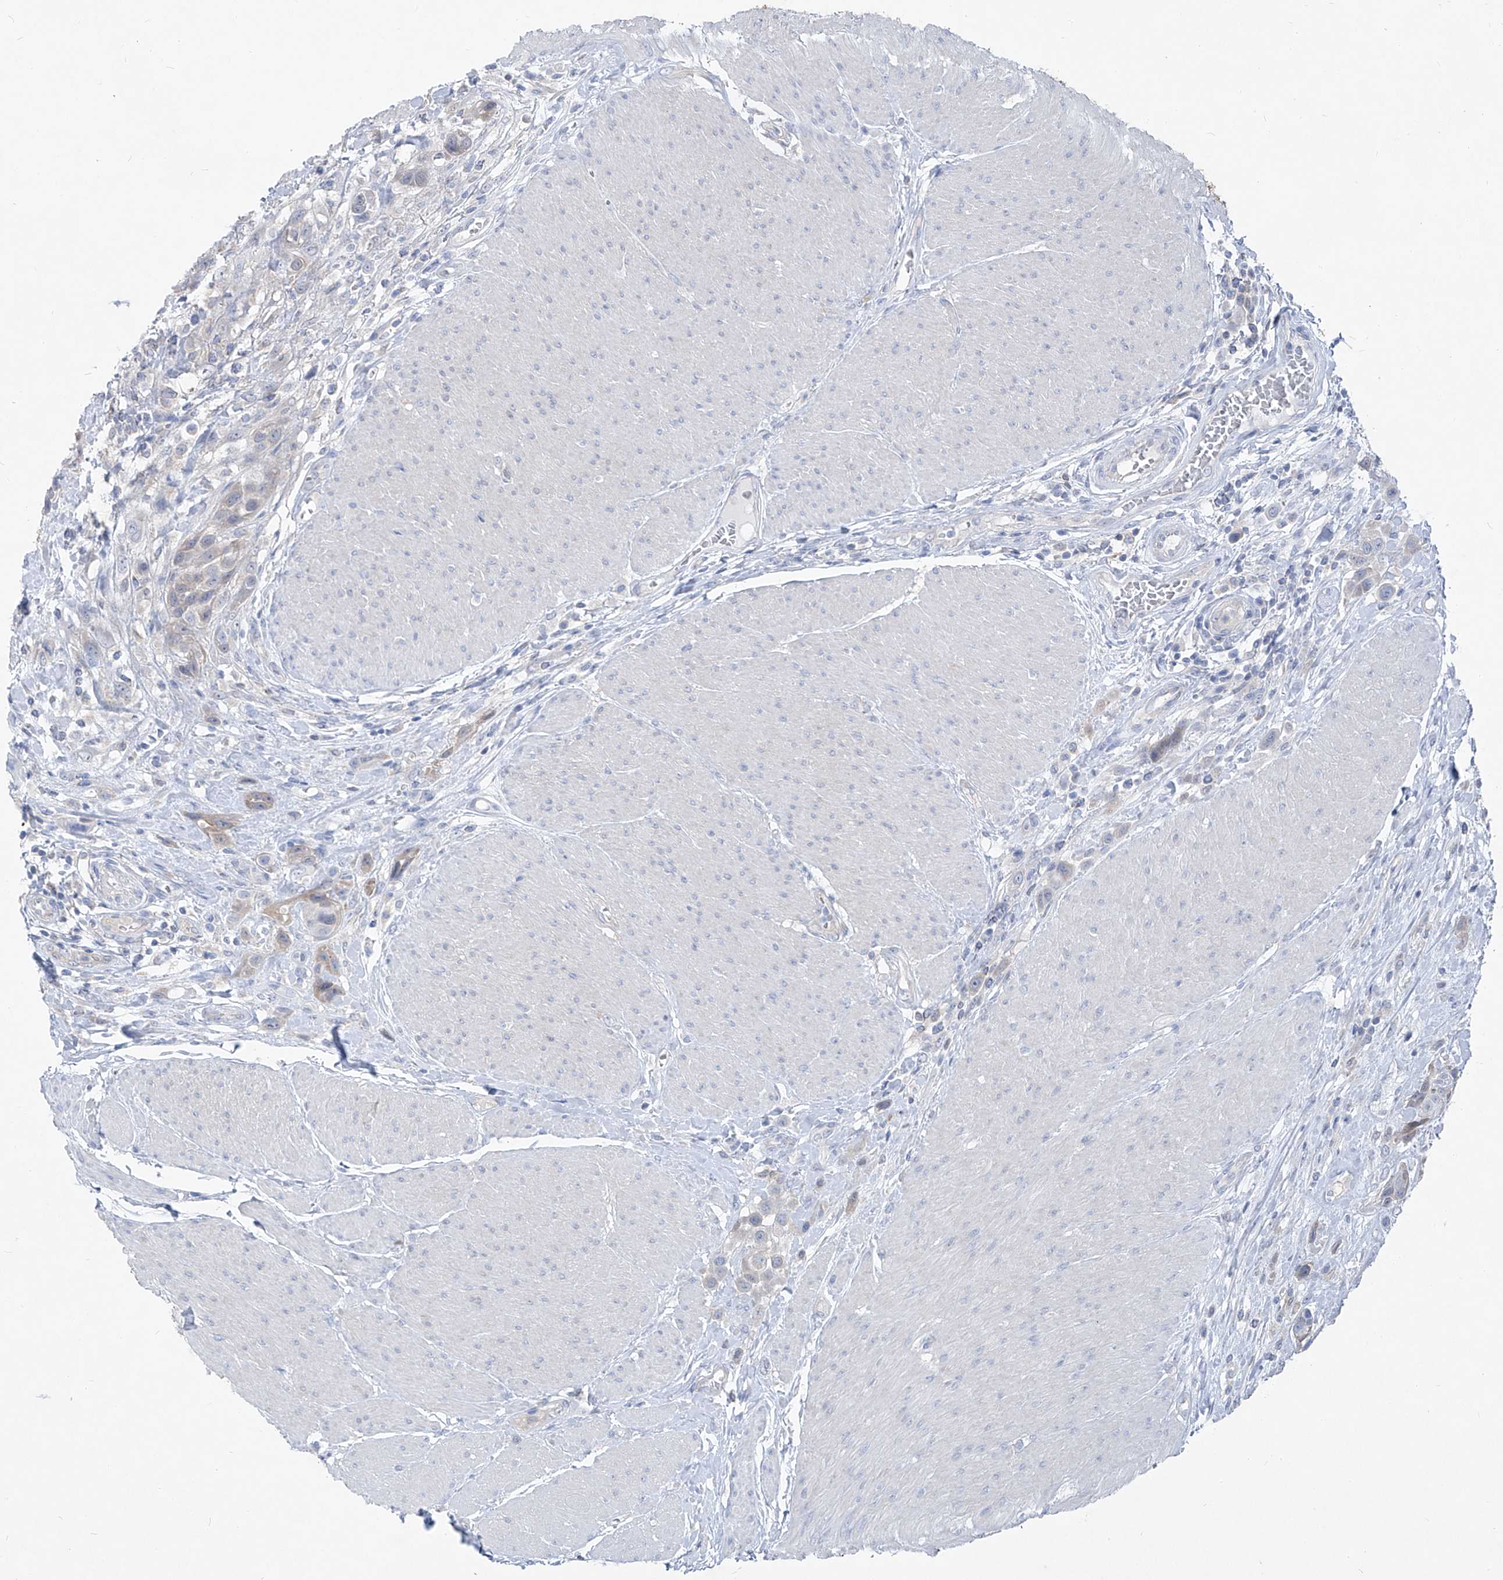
{"staining": {"intensity": "negative", "quantity": "none", "location": "none"}, "tissue": "urothelial cancer", "cell_type": "Tumor cells", "image_type": "cancer", "snomed": [{"axis": "morphology", "description": "Urothelial carcinoma, High grade"}, {"axis": "topography", "description": "Urinary bladder"}], "caption": "A micrograph of urothelial carcinoma (high-grade) stained for a protein shows no brown staining in tumor cells.", "gene": "UFL1", "patient": {"sex": "male", "age": 50}}